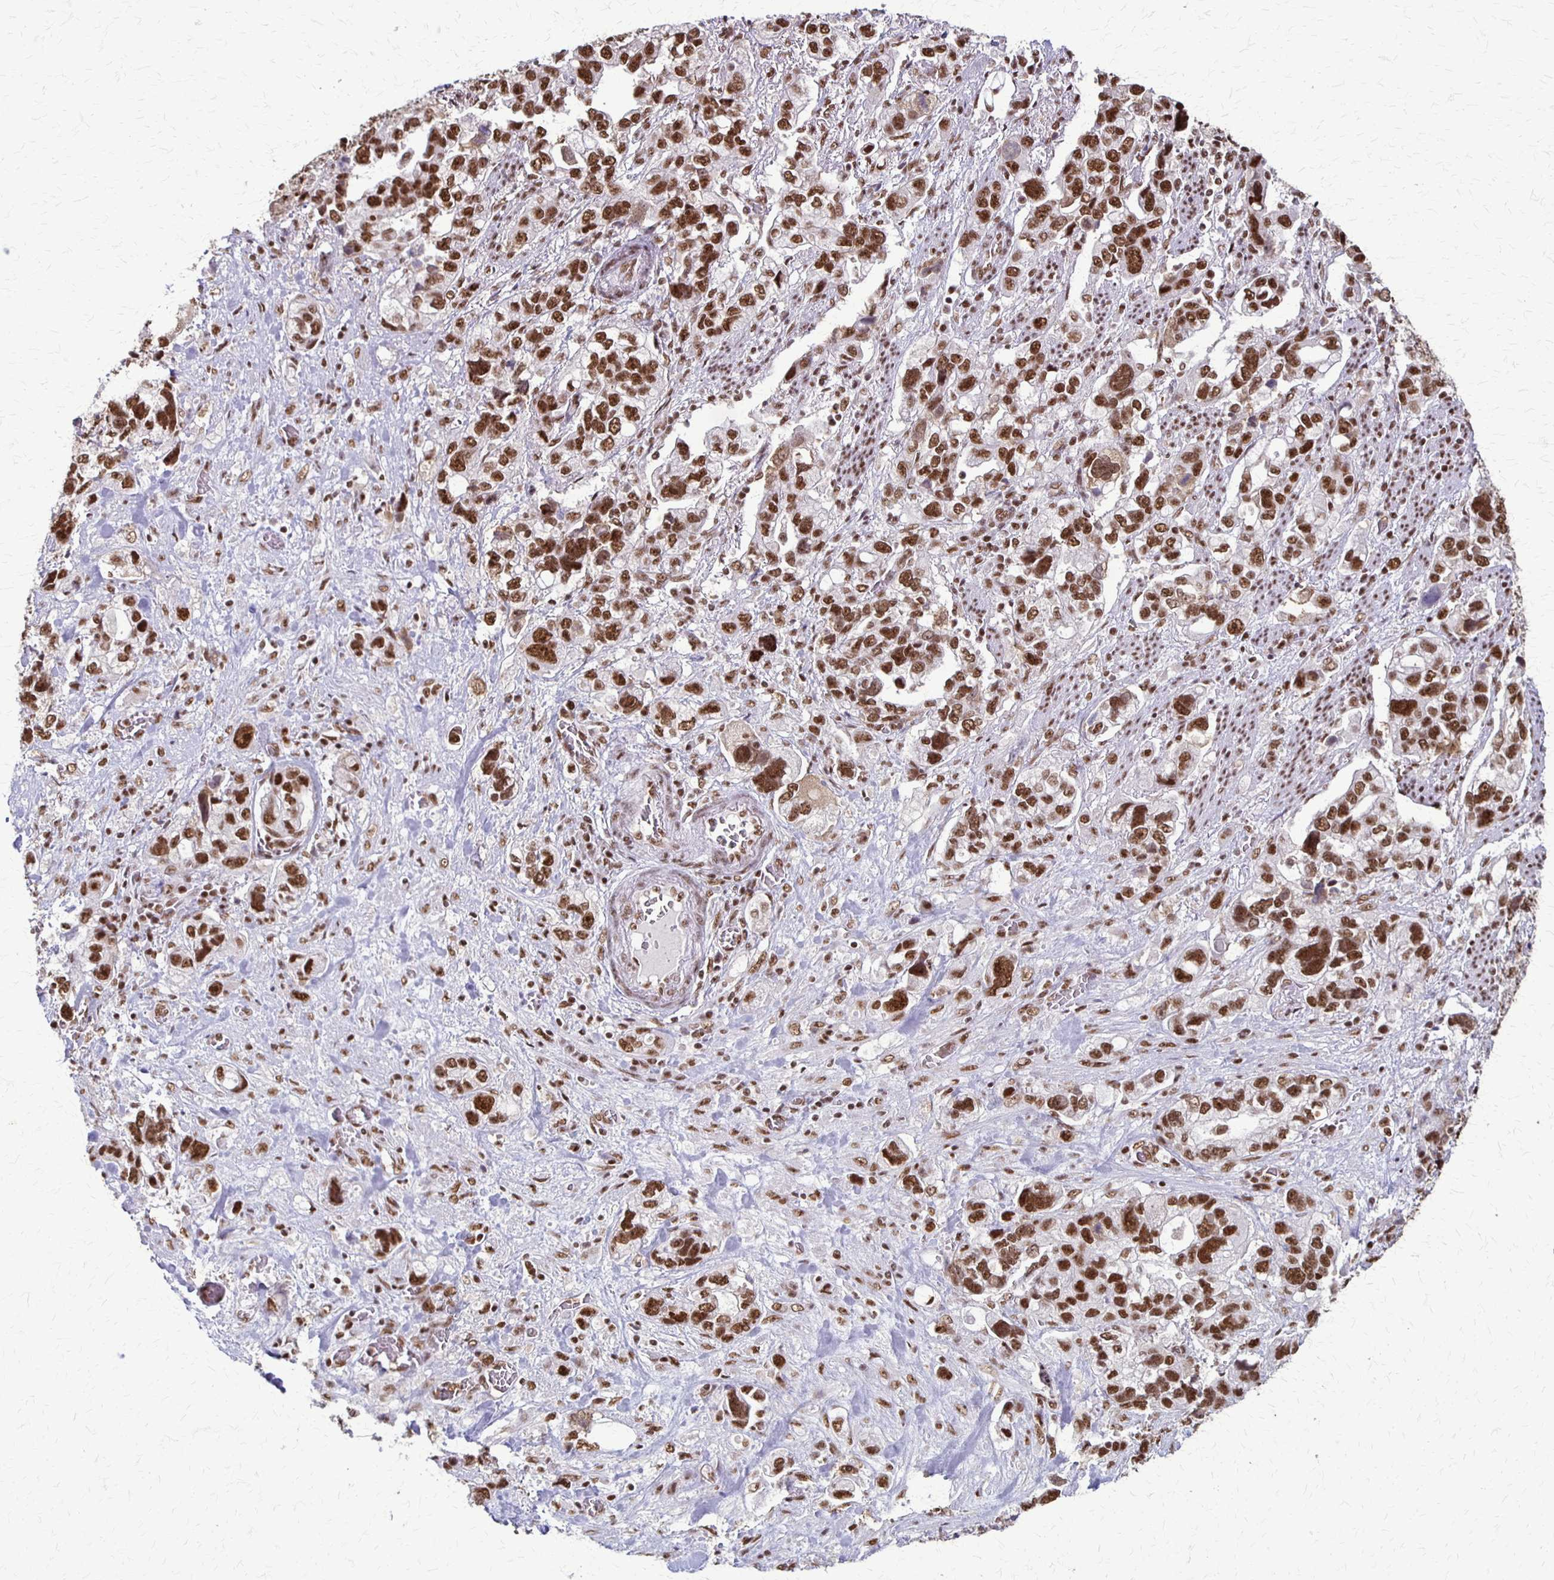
{"staining": {"intensity": "strong", "quantity": ">75%", "location": "nuclear"}, "tissue": "stomach cancer", "cell_type": "Tumor cells", "image_type": "cancer", "snomed": [{"axis": "morphology", "description": "Adenocarcinoma, NOS"}, {"axis": "topography", "description": "Stomach, upper"}], "caption": "Strong nuclear protein staining is seen in approximately >75% of tumor cells in adenocarcinoma (stomach).", "gene": "XRCC6", "patient": {"sex": "female", "age": 81}}